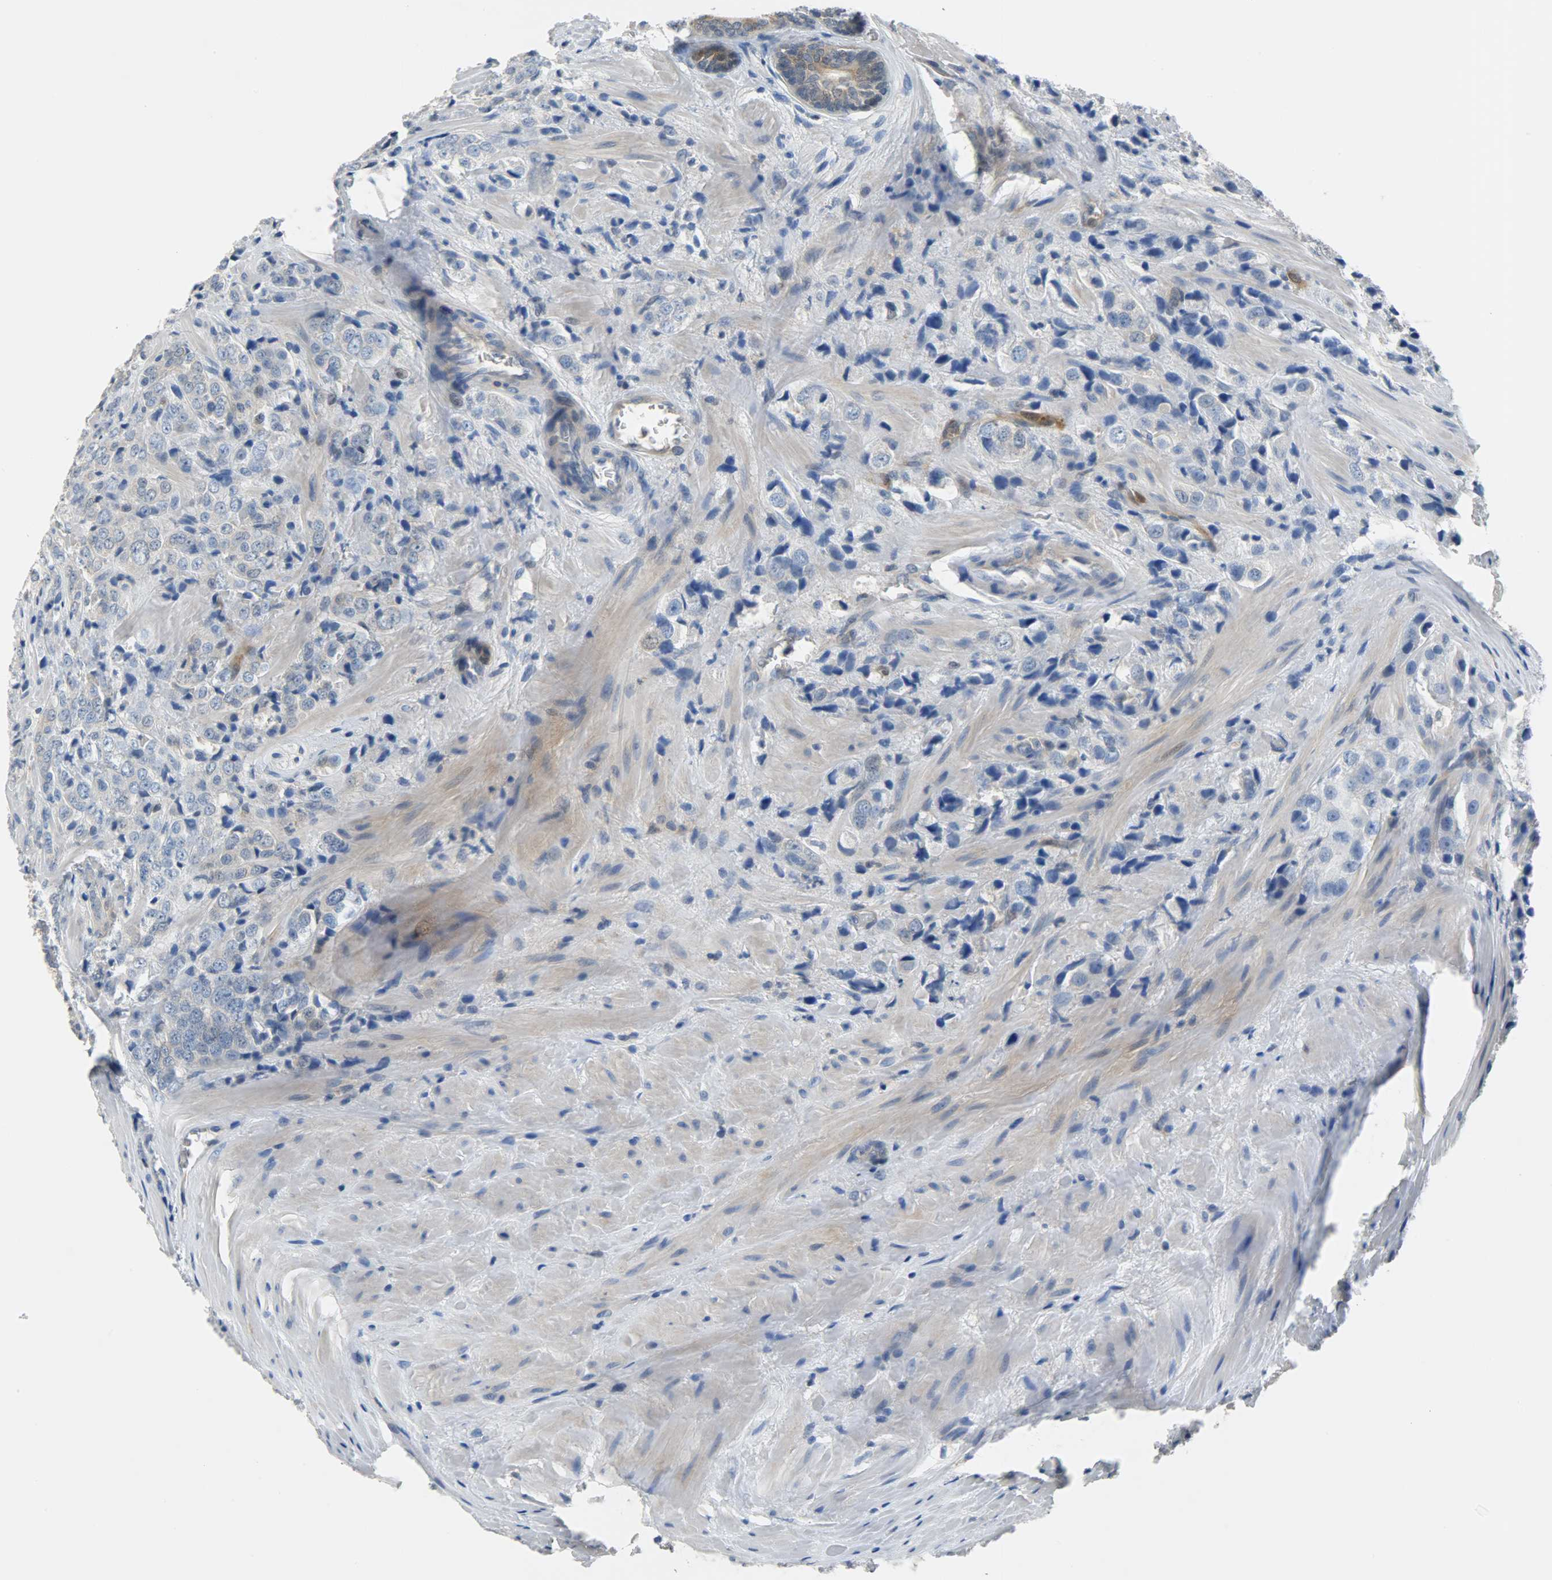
{"staining": {"intensity": "negative", "quantity": "none", "location": "none"}, "tissue": "prostate cancer", "cell_type": "Tumor cells", "image_type": "cancer", "snomed": [{"axis": "morphology", "description": "Adenocarcinoma, High grade"}, {"axis": "topography", "description": "Prostate"}], "caption": "A high-resolution image shows IHC staining of prostate adenocarcinoma (high-grade), which reveals no significant staining in tumor cells.", "gene": "EIF4EBP1", "patient": {"sex": "male", "age": 70}}